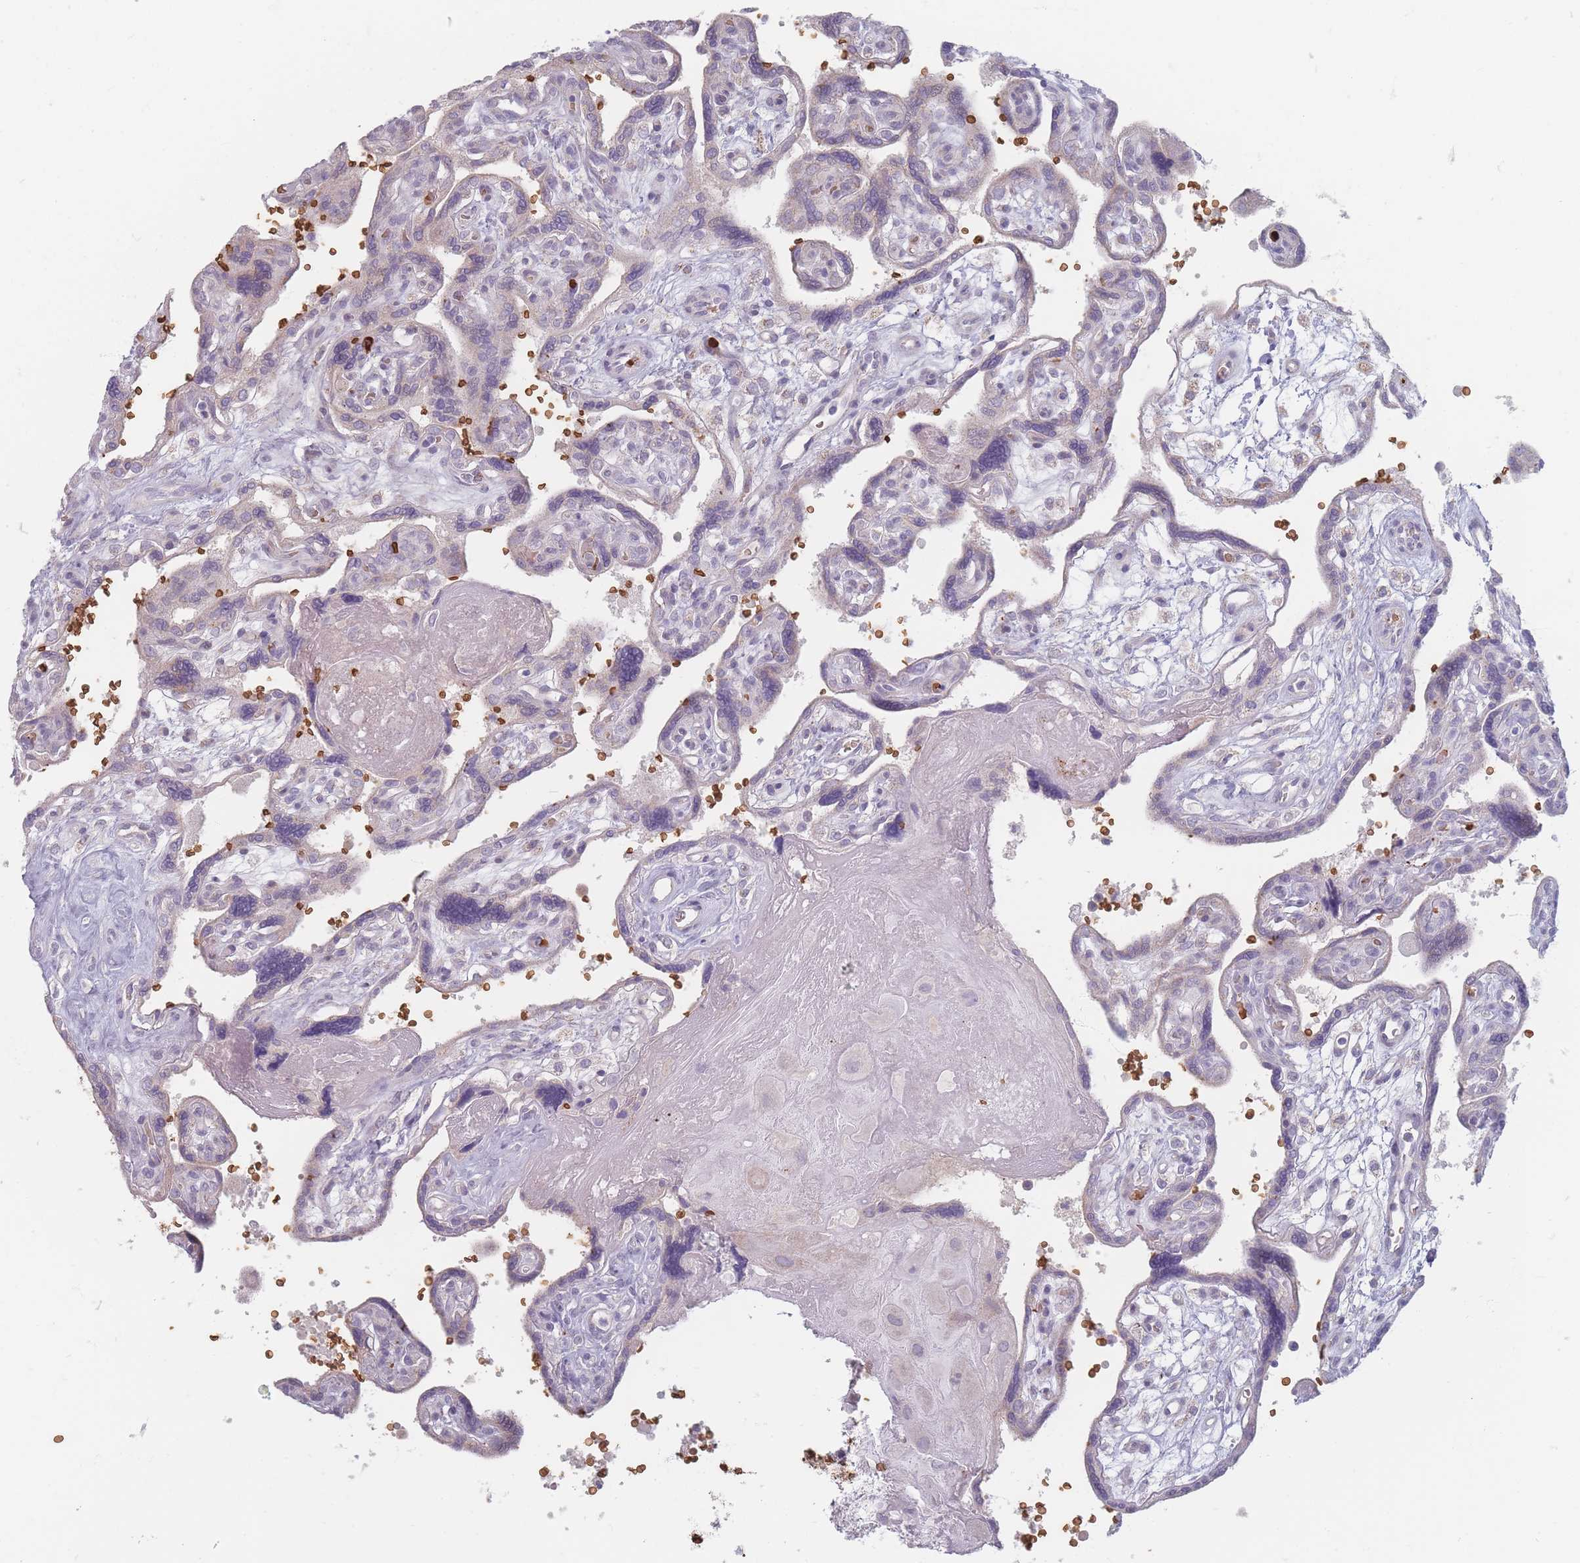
{"staining": {"intensity": "negative", "quantity": "none", "location": "none"}, "tissue": "placenta", "cell_type": "Trophoblastic cells", "image_type": "normal", "snomed": [{"axis": "morphology", "description": "Normal tissue, NOS"}, {"axis": "topography", "description": "Placenta"}], "caption": "This is a image of immunohistochemistry (IHC) staining of normal placenta, which shows no positivity in trophoblastic cells. (Stains: DAB (3,3'-diaminobenzidine) IHC with hematoxylin counter stain, Microscopy: brightfield microscopy at high magnification).", "gene": "SLC2A6", "patient": {"sex": "female", "age": 39}}